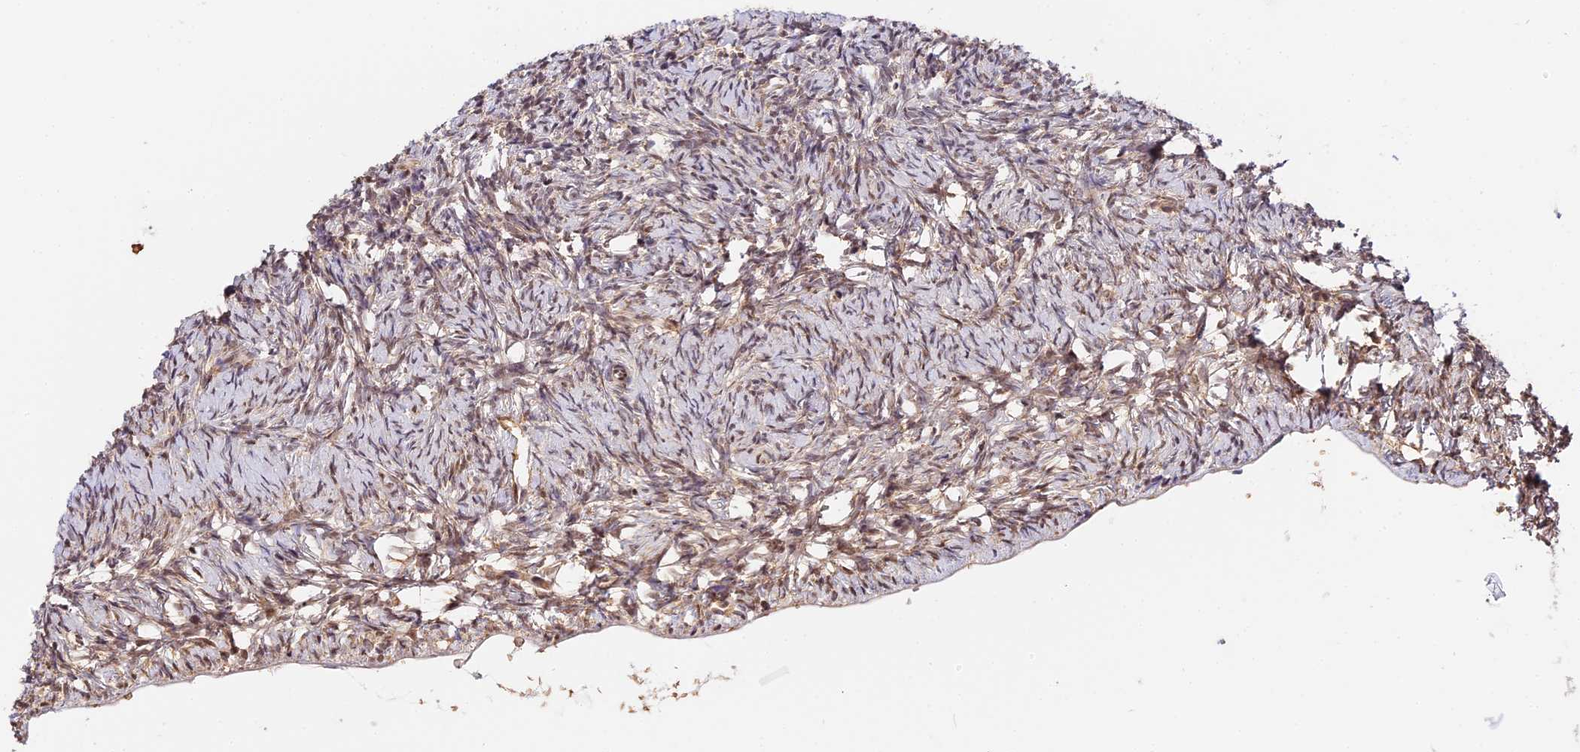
{"staining": {"intensity": "weak", "quantity": "<25%", "location": "cytoplasmic/membranous"}, "tissue": "ovary", "cell_type": "Ovarian stroma cells", "image_type": "normal", "snomed": [{"axis": "morphology", "description": "Normal tissue, NOS"}, {"axis": "topography", "description": "Ovary"}], "caption": "A high-resolution micrograph shows immunohistochemistry (IHC) staining of benign ovary, which demonstrates no significant staining in ovarian stroma cells.", "gene": "IMPACT", "patient": {"sex": "female", "age": 51}}